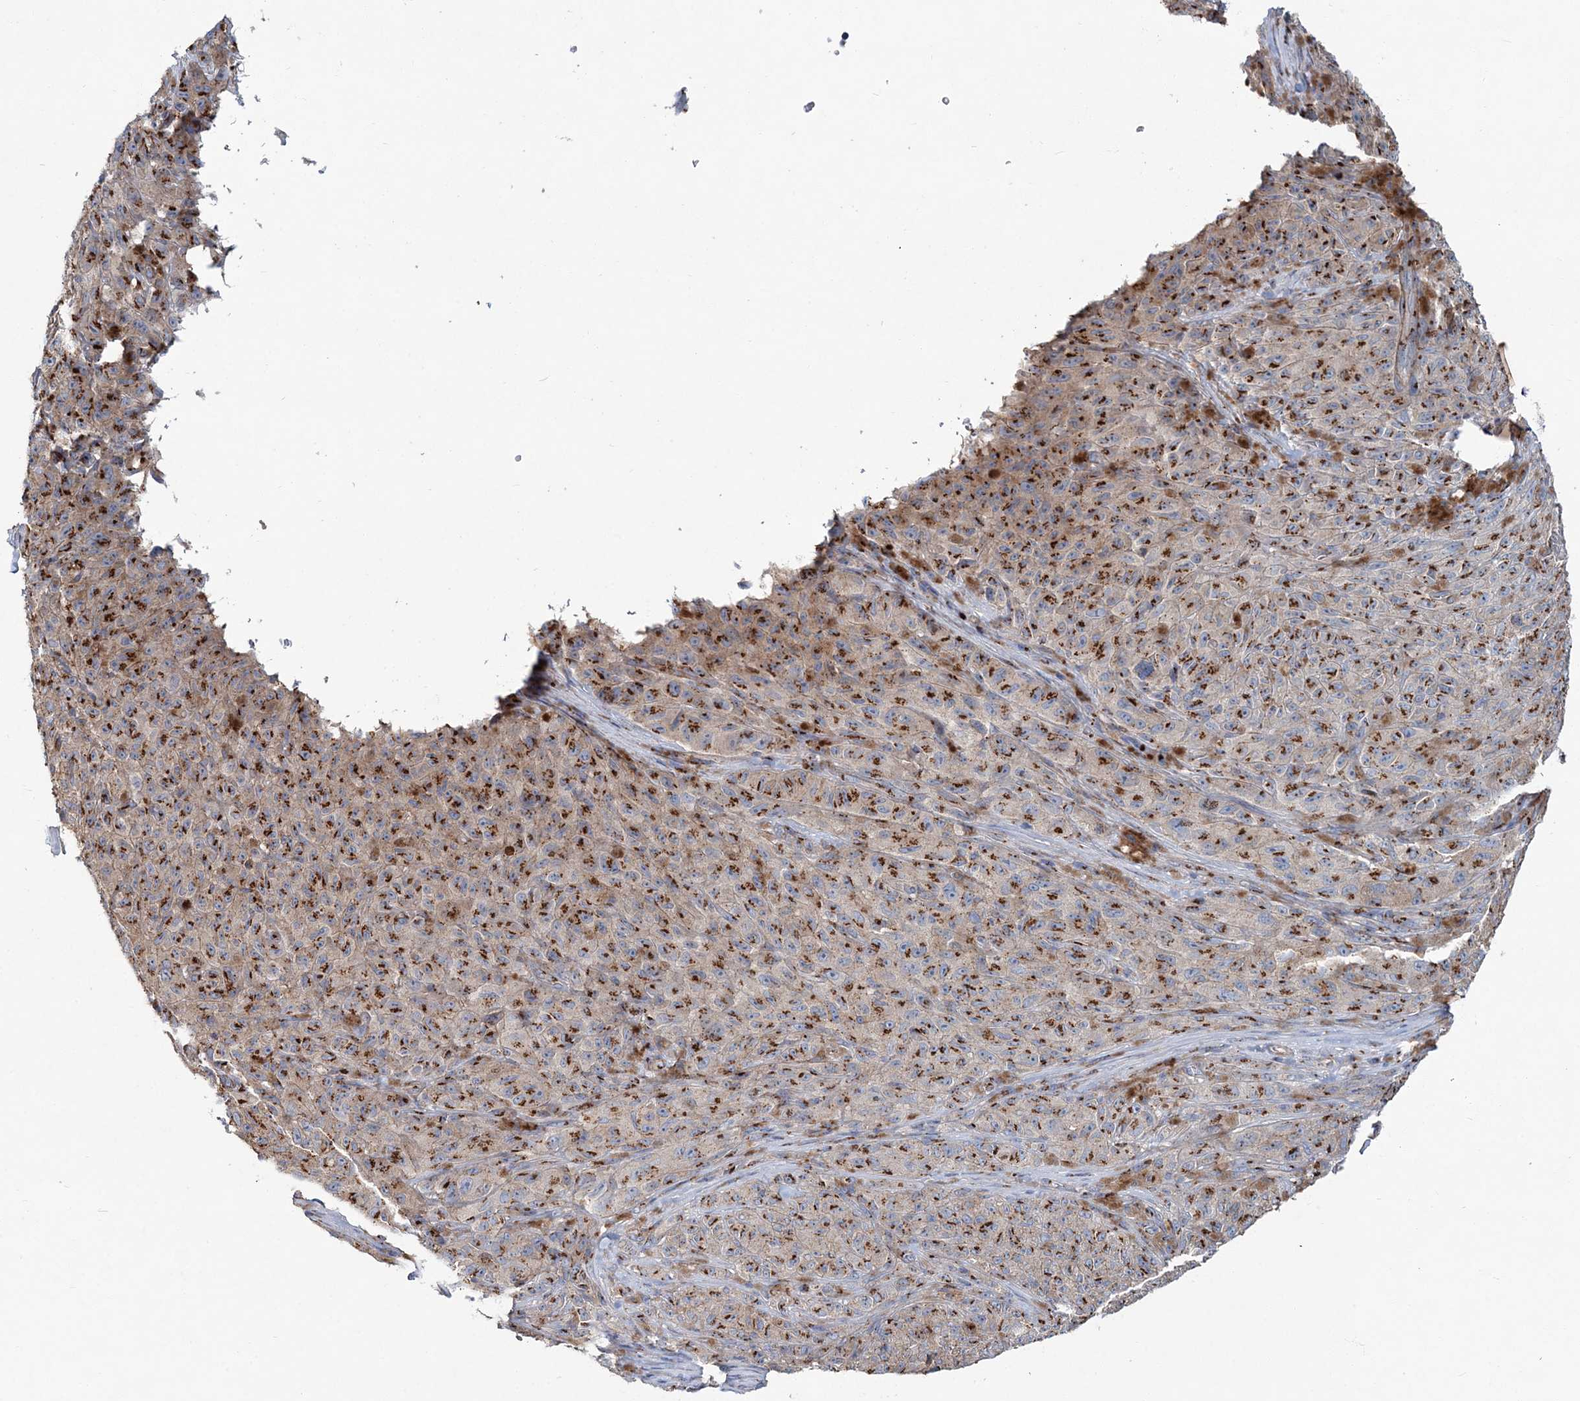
{"staining": {"intensity": "moderate", "quantity": ">75%", "location": "cytoplasmic/membranous"}, "tissue": "melanoma", "cell_type": "Tumor cells", "image_type": "cancer", "snomed": [{"axis": "morphology", "description": "Malignant melanoma, NOS"}, {"axis": "topography", "description": "Skin"}], "caption": "This is an image of immunohistochemistry staining of malignant melanoma, which shows moderate positivity in the cytoplasmic/membranous of tumor cells.", "gene": "MAN1A2", "patient": {"sex": "female", "age": 82}}